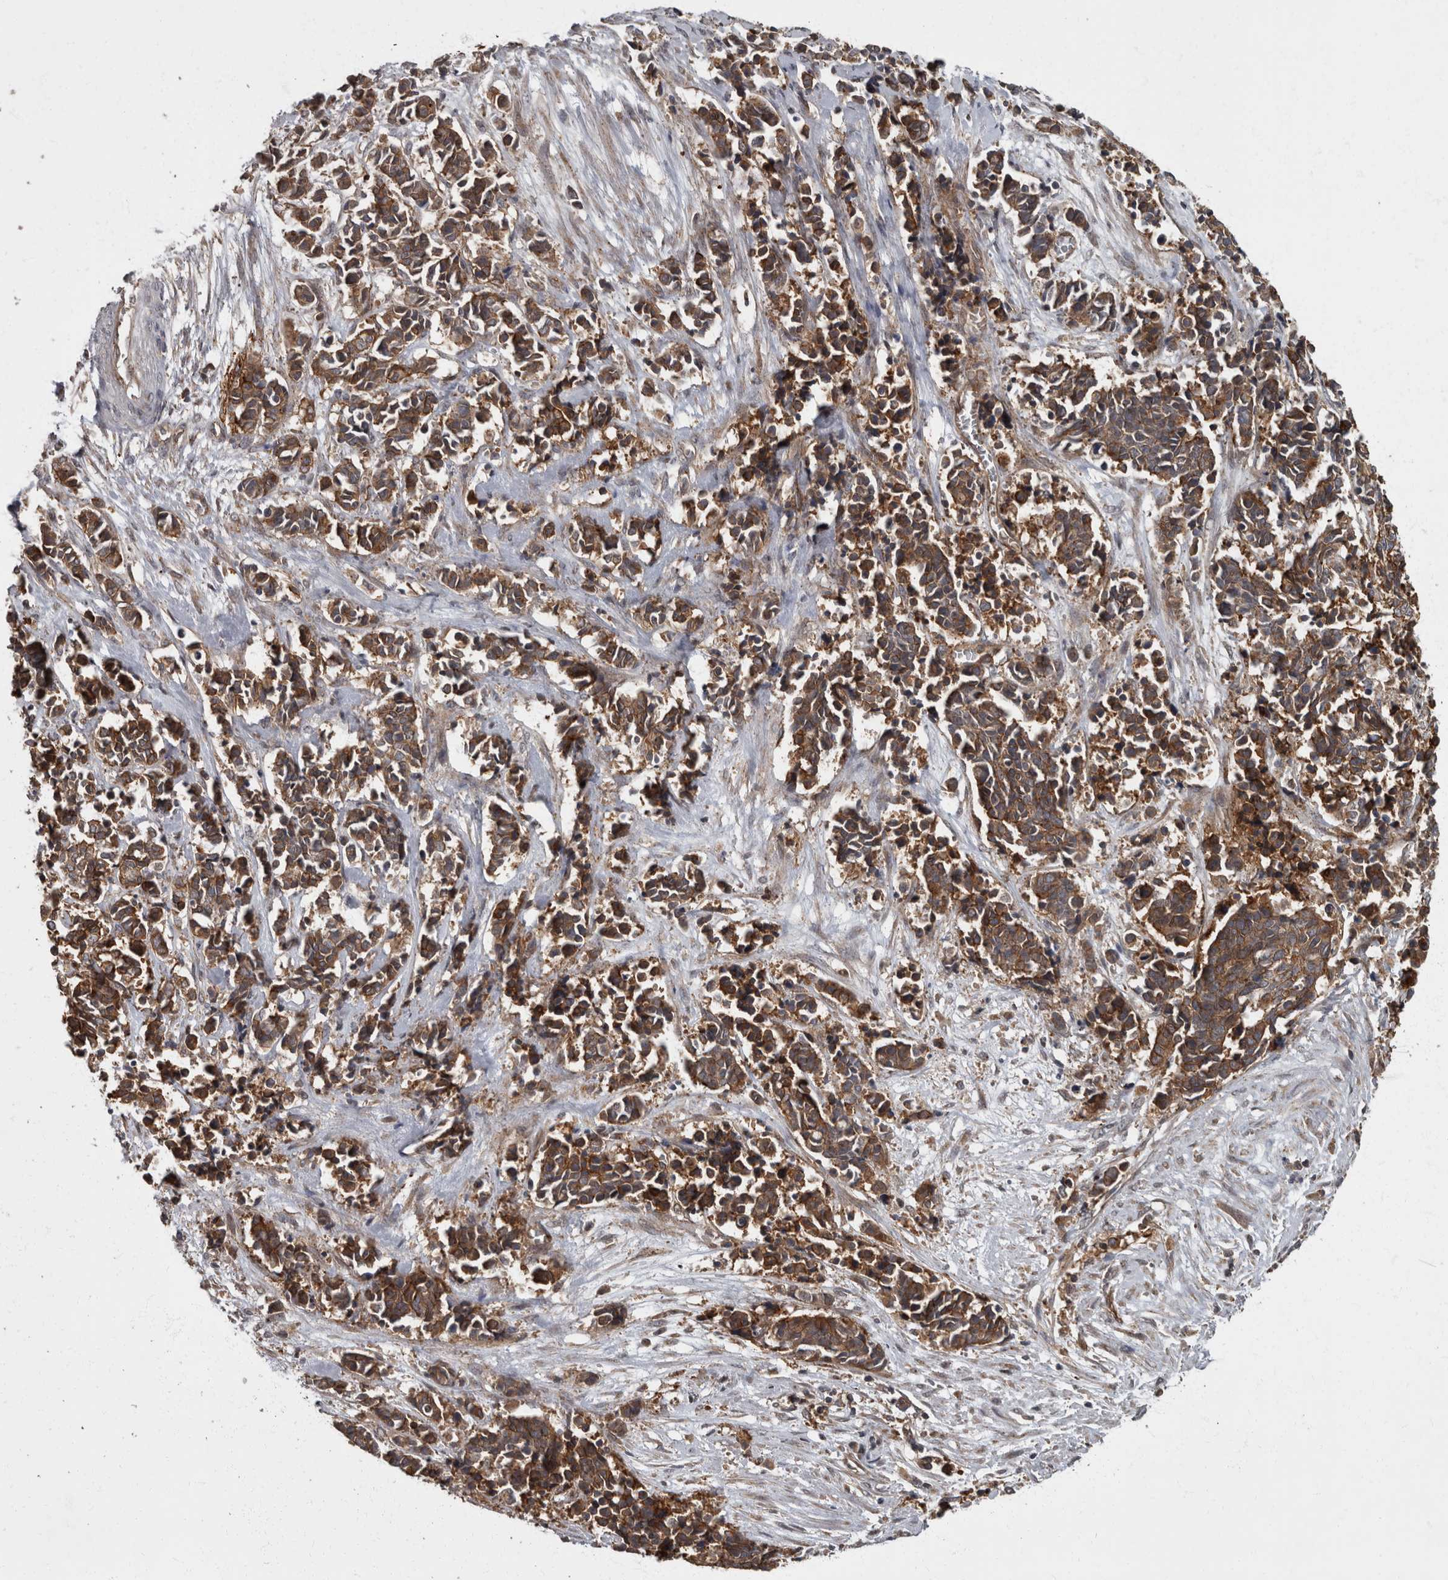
{"staining": {"intensity": "moderate", "quantity": ">75%", "location": "cytoplasmic/membranous"}, "tissue": "cervical cancer", "cell_type": "Tumor cells", "image_type": "cancer", "snomed": [{"axis": "morphology", "description": "Normal tissue, NOS"}, {"axis": "morphology", "description": "Squamous cell carcinoma, NOS"}, {"axis": "topography", "description": "Cervix"}], "caption": "Immunohistochemistry (IHC) image of cervical cancer (squamous cell carcinoma) stained for a protein (brown), which demonstrates medium levels of moderate cytoplasmic/membranous staining in about >75% of tumor cells.", "gene": "VEGFD", "patient": {"sex": "female", "age": 35}}